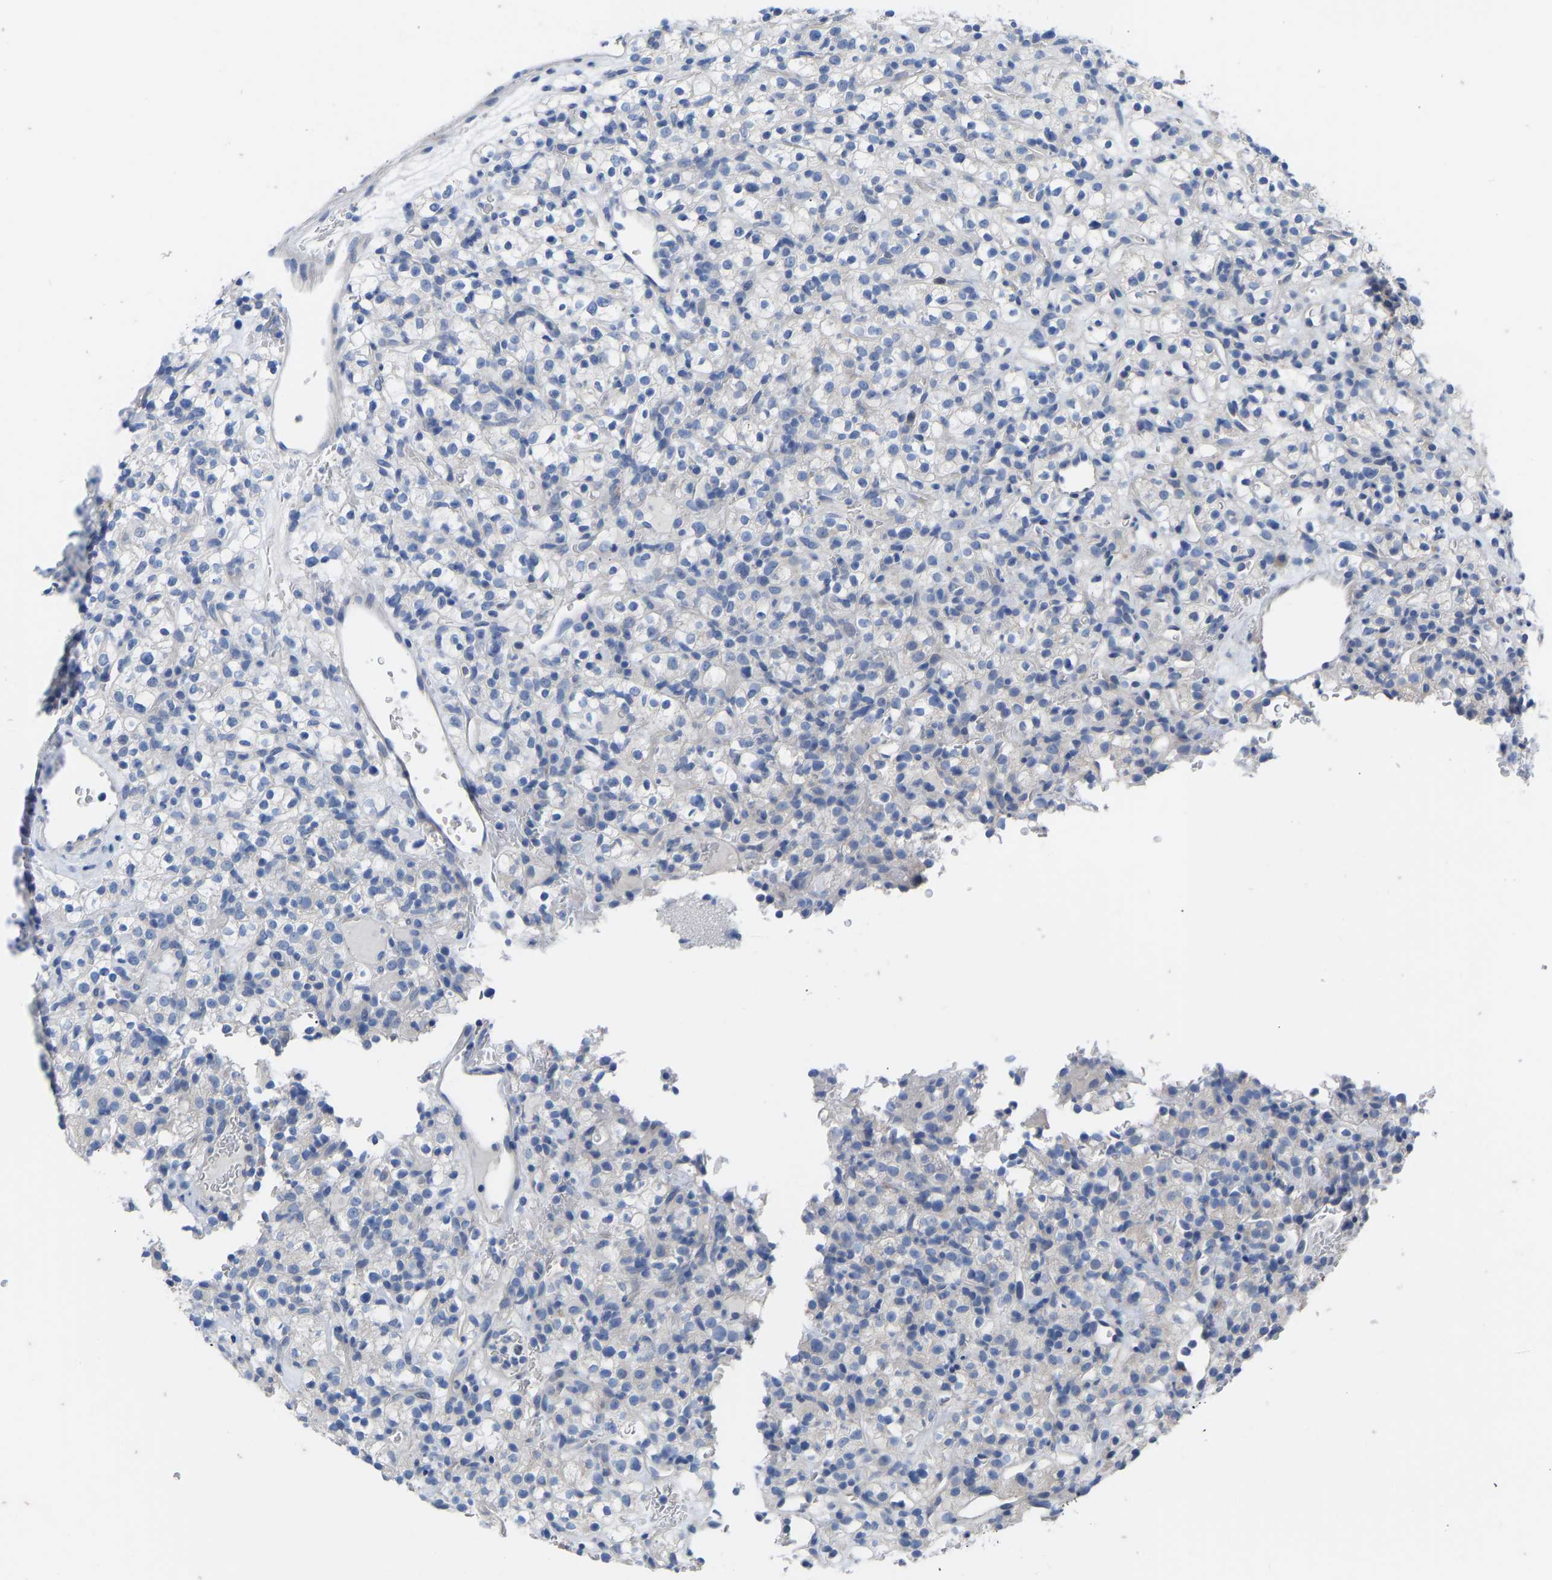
{"staining": {"intensity": "negative", "quantity": "none", "location": "none"}, "tissue": "renal cancer", "cell_type": "Tumor cells", "image_type": "cancer", "snomed": [{"axis": "morphology", "description": "Normal tissue, NOS"}, {"axis": "morphology", "description": "Adenocarcinoma, NOS"}, {"axis": "topography", "description": "Kidney"}], "caption": "Tumor cells are negative for brown protein staining in renal adenocarcinoma.", "gene": "OLIG2", "patient": {"sex": "female", "age": 72}}